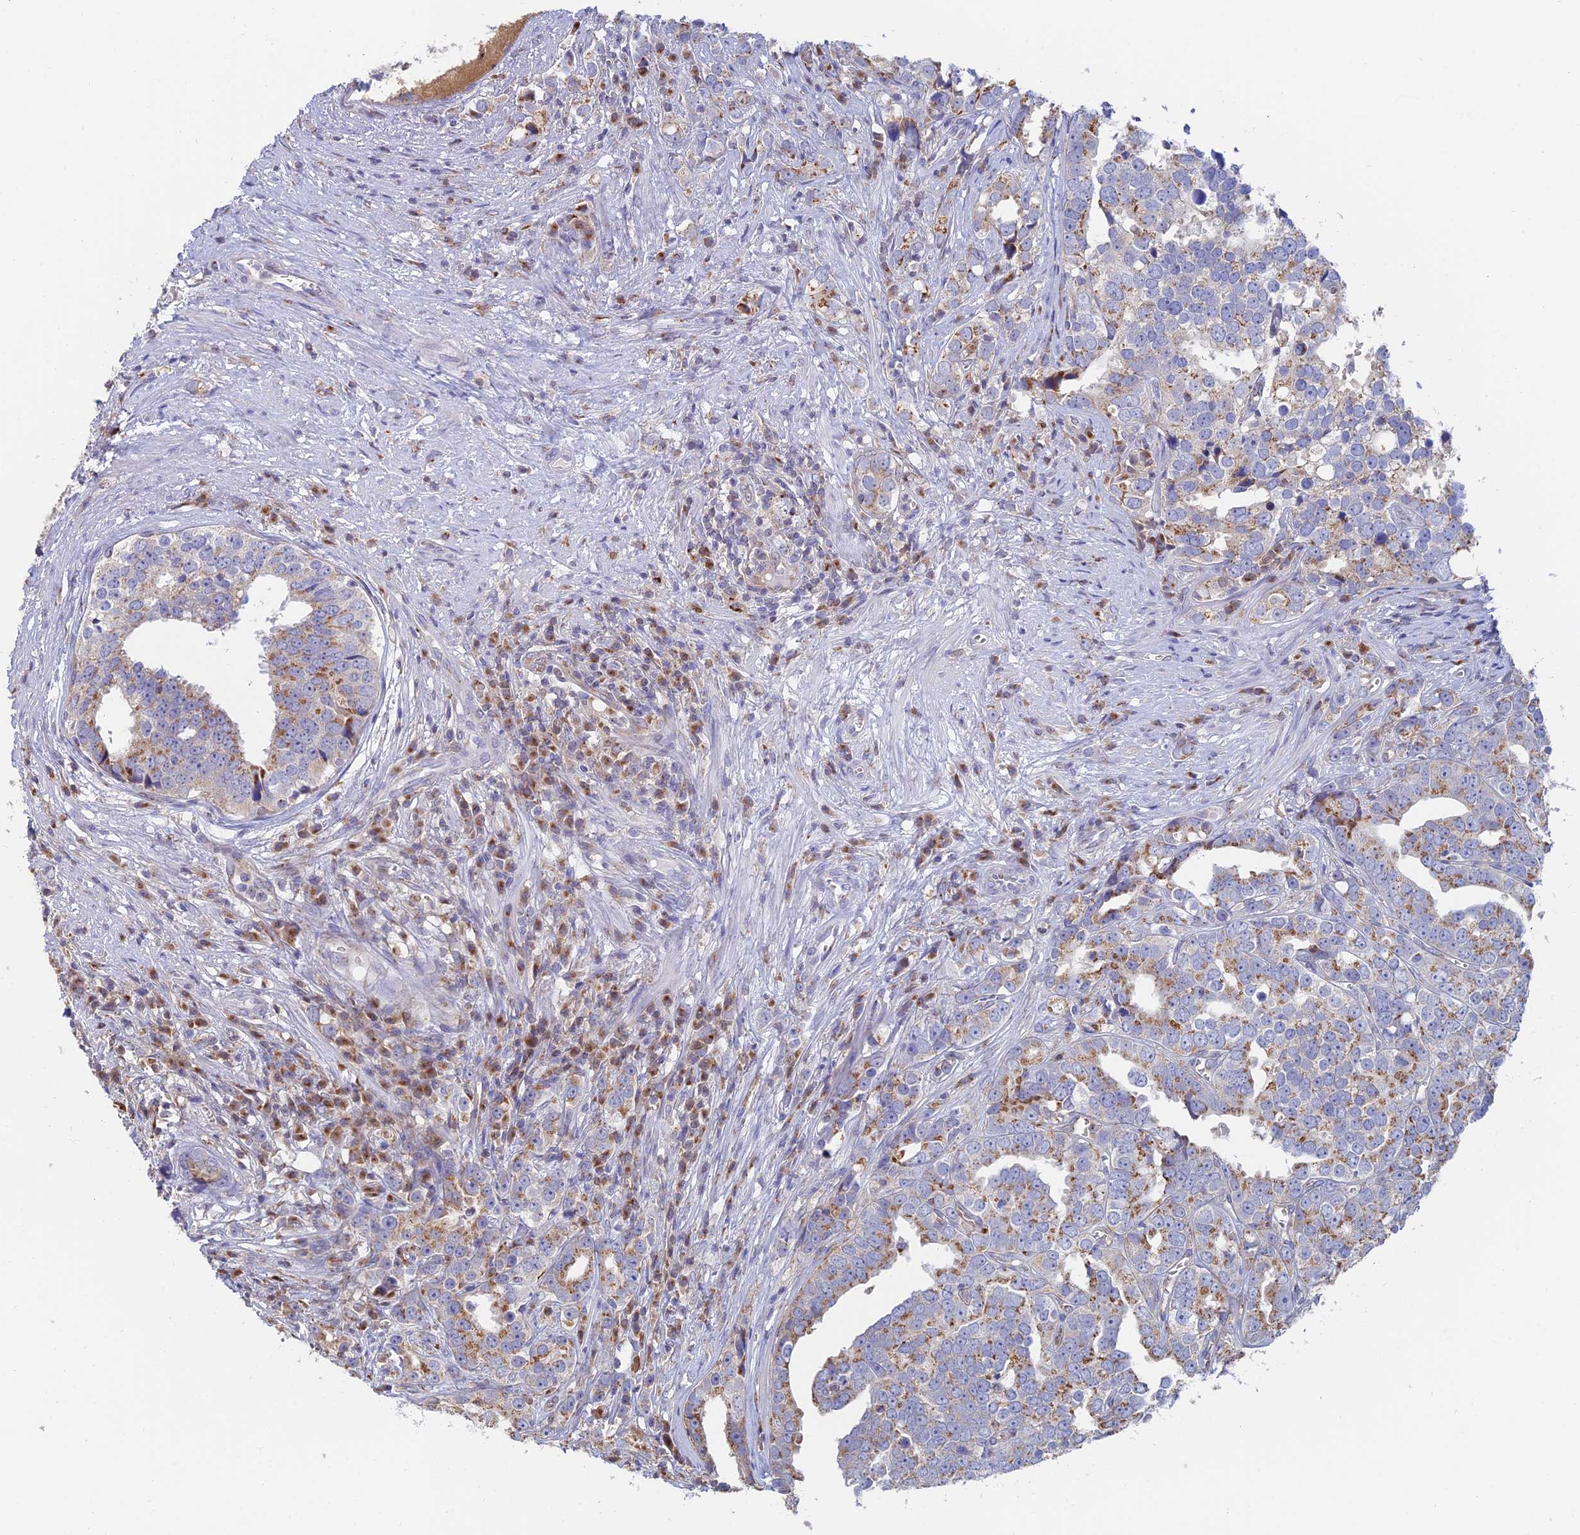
{"staining": {"intensity": "moderate", "quantity": "25%-75%", "location": "cytoplasmic/membranous"}, "tissue": "prostate cancer", "cell_type": "Tumor cells", "image_type": "cancer", "snomed": [{"axis": "morphology", "description": "Adenocarcinoma, High grade"}, {"axis": "topography", "description": "Prostate"}], "caption": "About 25%-75% of tumor cells in human prostate cancer (high-grade adenocarcinoma) reveal moderate cytoplasmic/membranous protein expression as visualized by brown immunohistochemical staining.", "gene": "HS2ST1", "patient": {"sex": "male", "age": 71}}